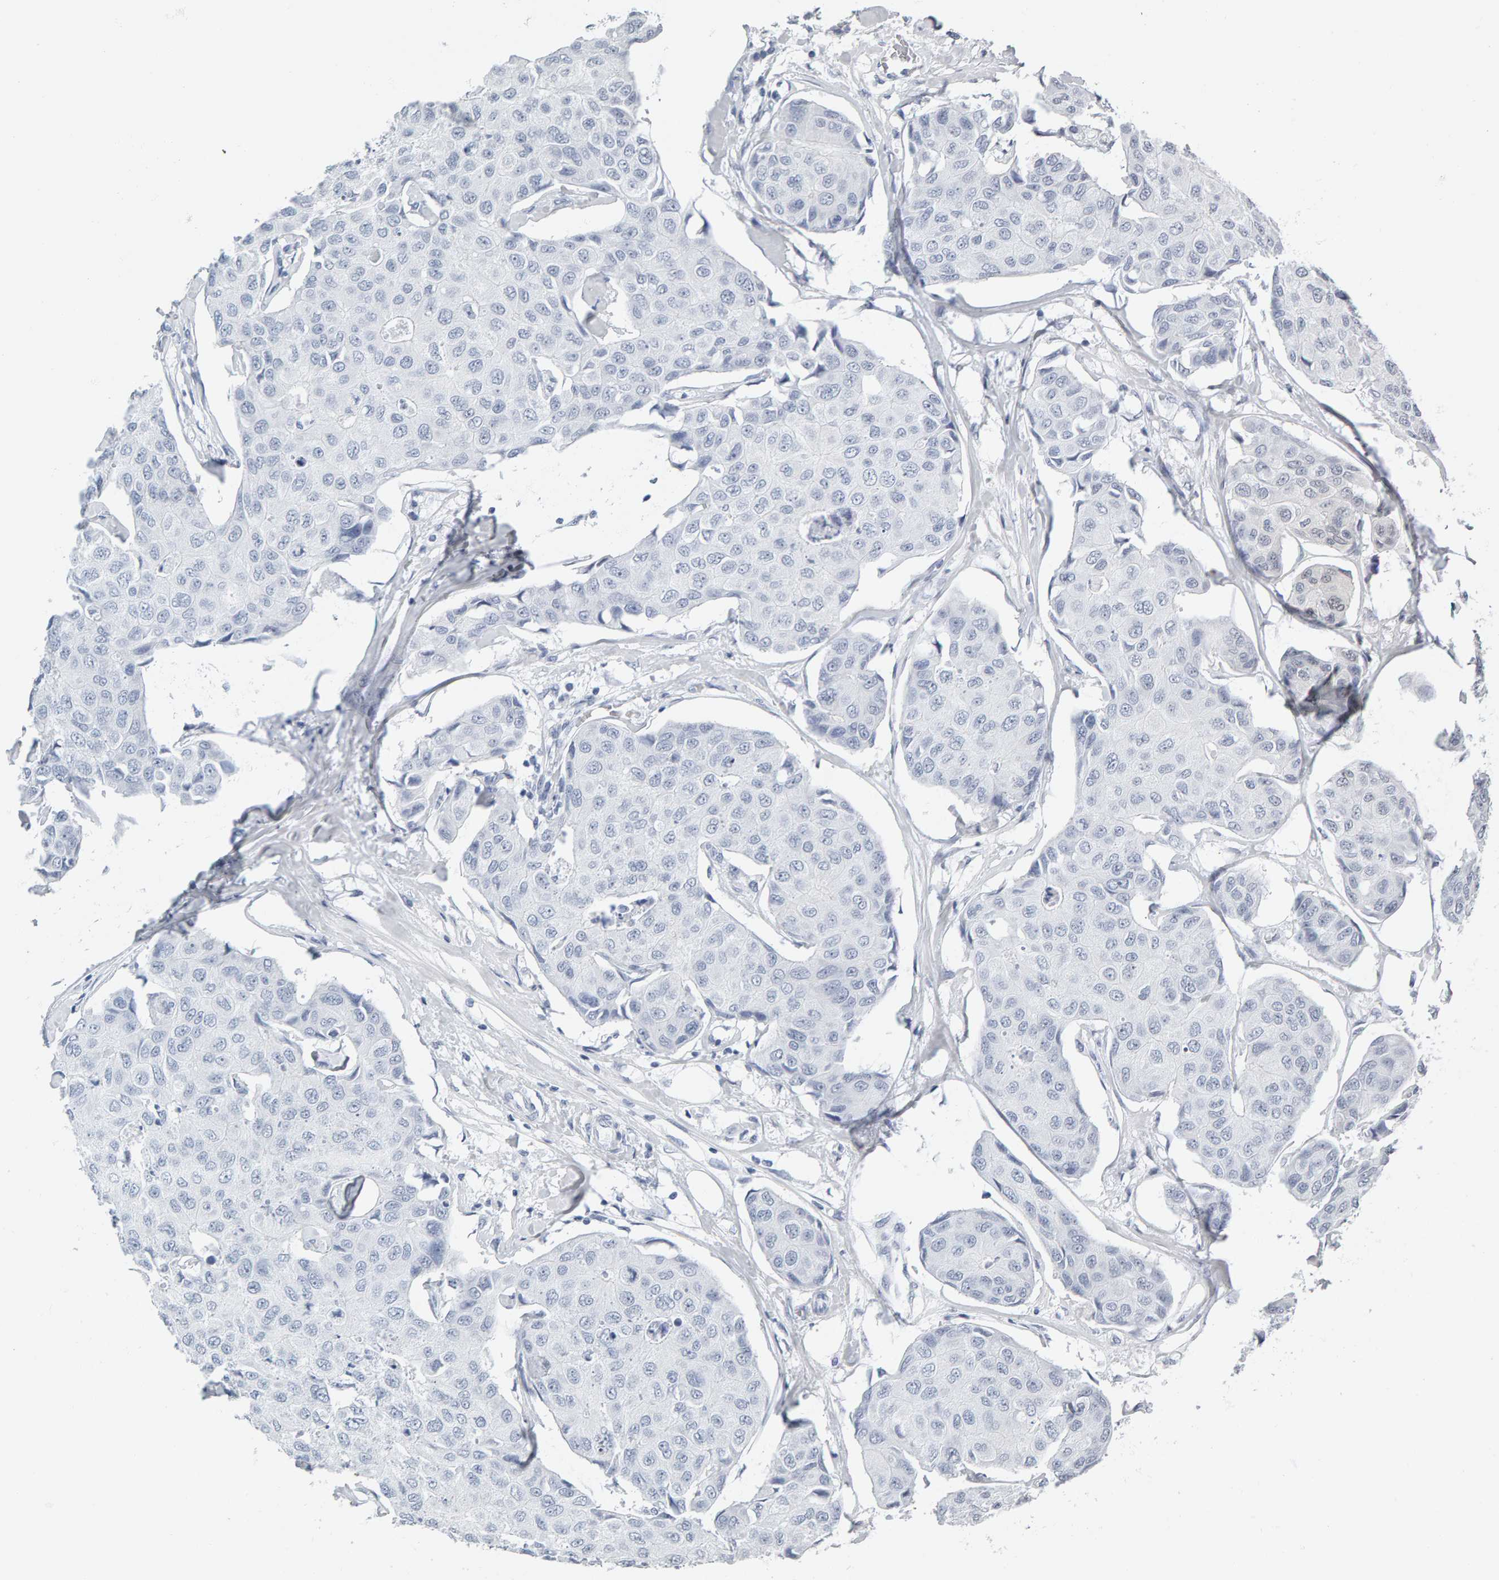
{"staining": {"intensity": "negative", "quantity": "none", "location": "none"}, "tissue": "breast cancer", "cell_type": "Tumor cells", "image_type": "cancer", "snomed": [{"axis": "morphology", "description": "Duct carcinoma"}, {"axis": "topography", "description": "Breast"}], "caption": "A high-resolution photomicrograph shows immunohistochemistry staining of breast intraductal carcinoma, which demonstrates no significant positivity in tumor cells. (Immunohistochemistry, brightfield microscopy, high magnification).", "gene": "SPACA3", "patient": {"sex": "female", "age": 80}}